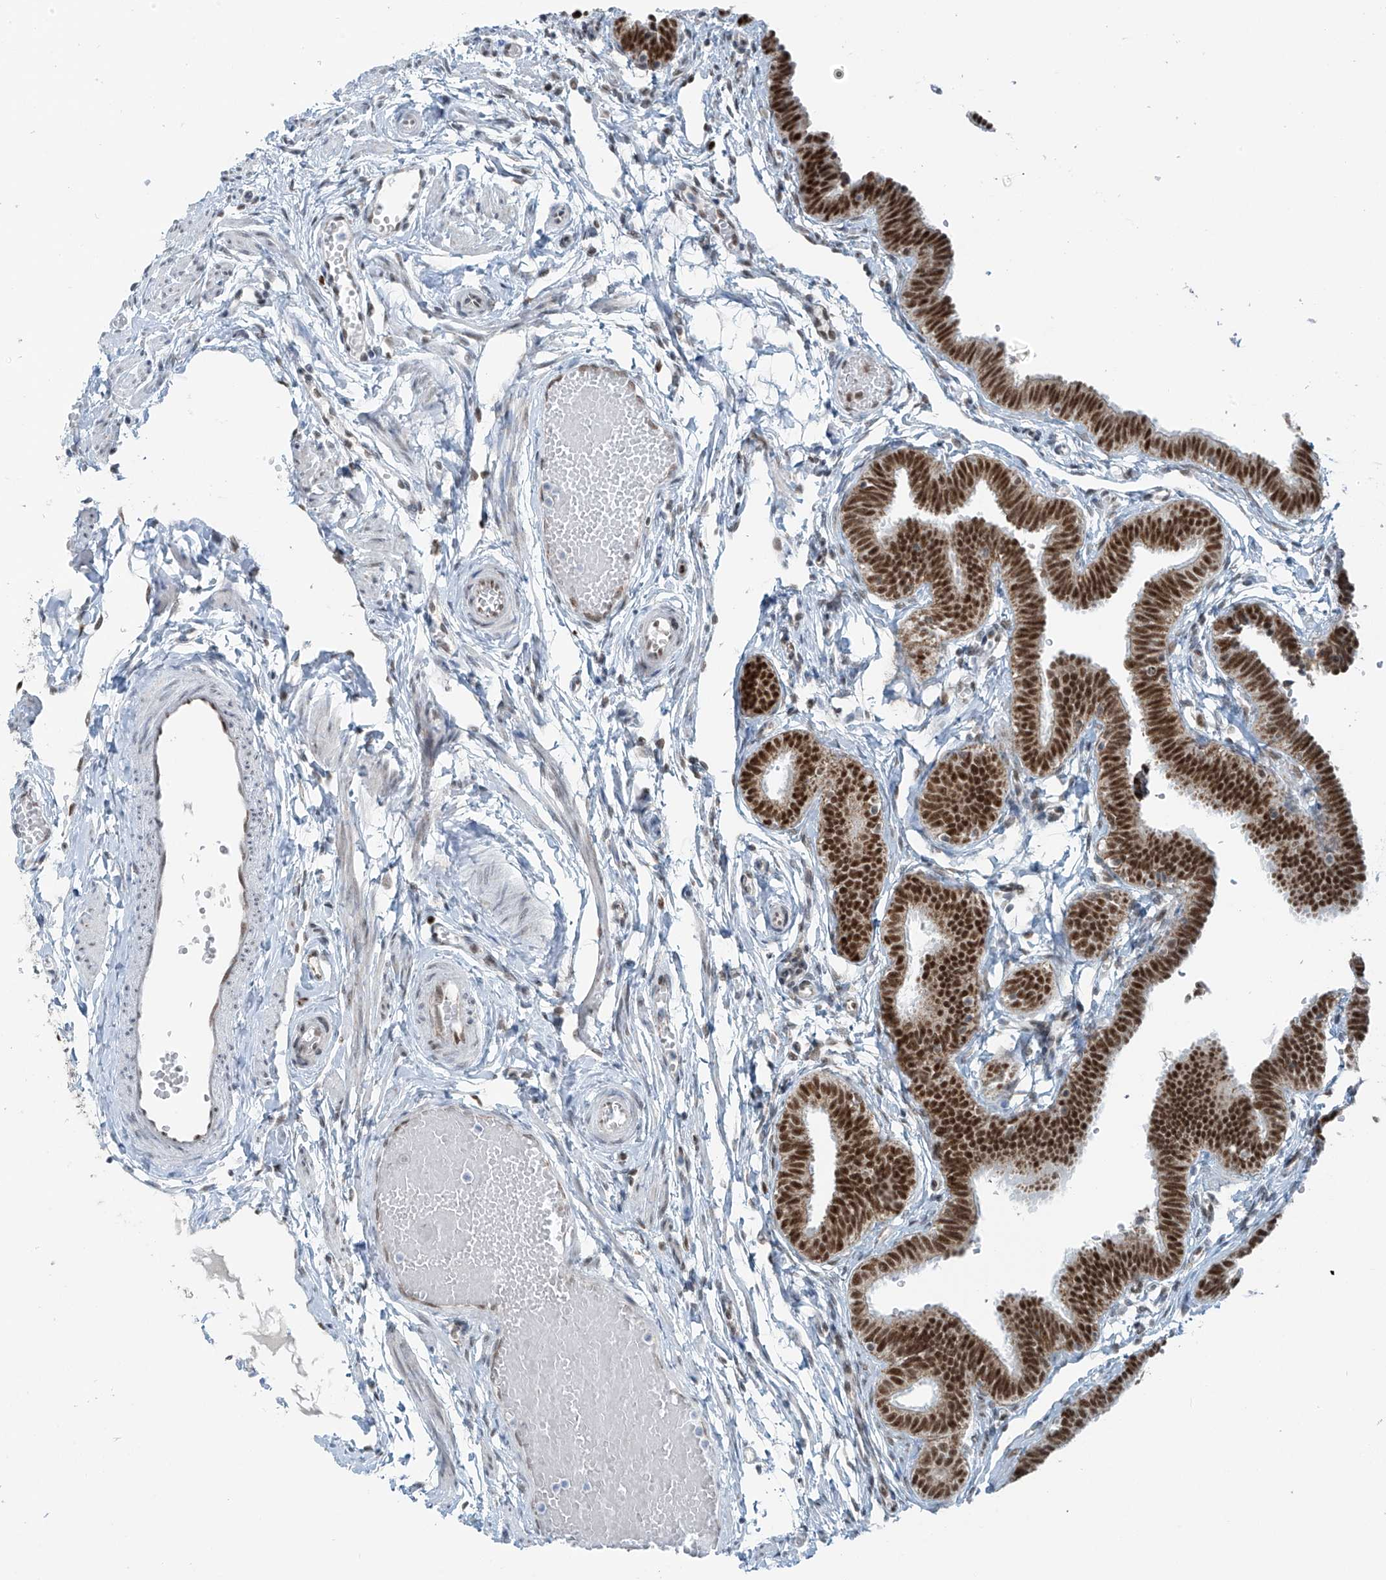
{"staining": {"intensity": "strong", "quantity": ">75%", "location": "nuclear"}, "tissue": "fallopian tube", "cell_type": "Glandular cells", "image_type": "normal", "snomed": [{"axis": "morphology", "description": "Normal tissue, NOS"}, {"axis": "topography", "description": "Fallopian tube"}, {"axis": "topography", "description": "Ovary"}], "caption": "Protein staining by immunohistochemistry shows strong nuclear positivity in approximately >75% of glandular cells in normal fallopian tube.", "gene": "WRNIP1", "patient": {"sex": "female", "age": 23}}